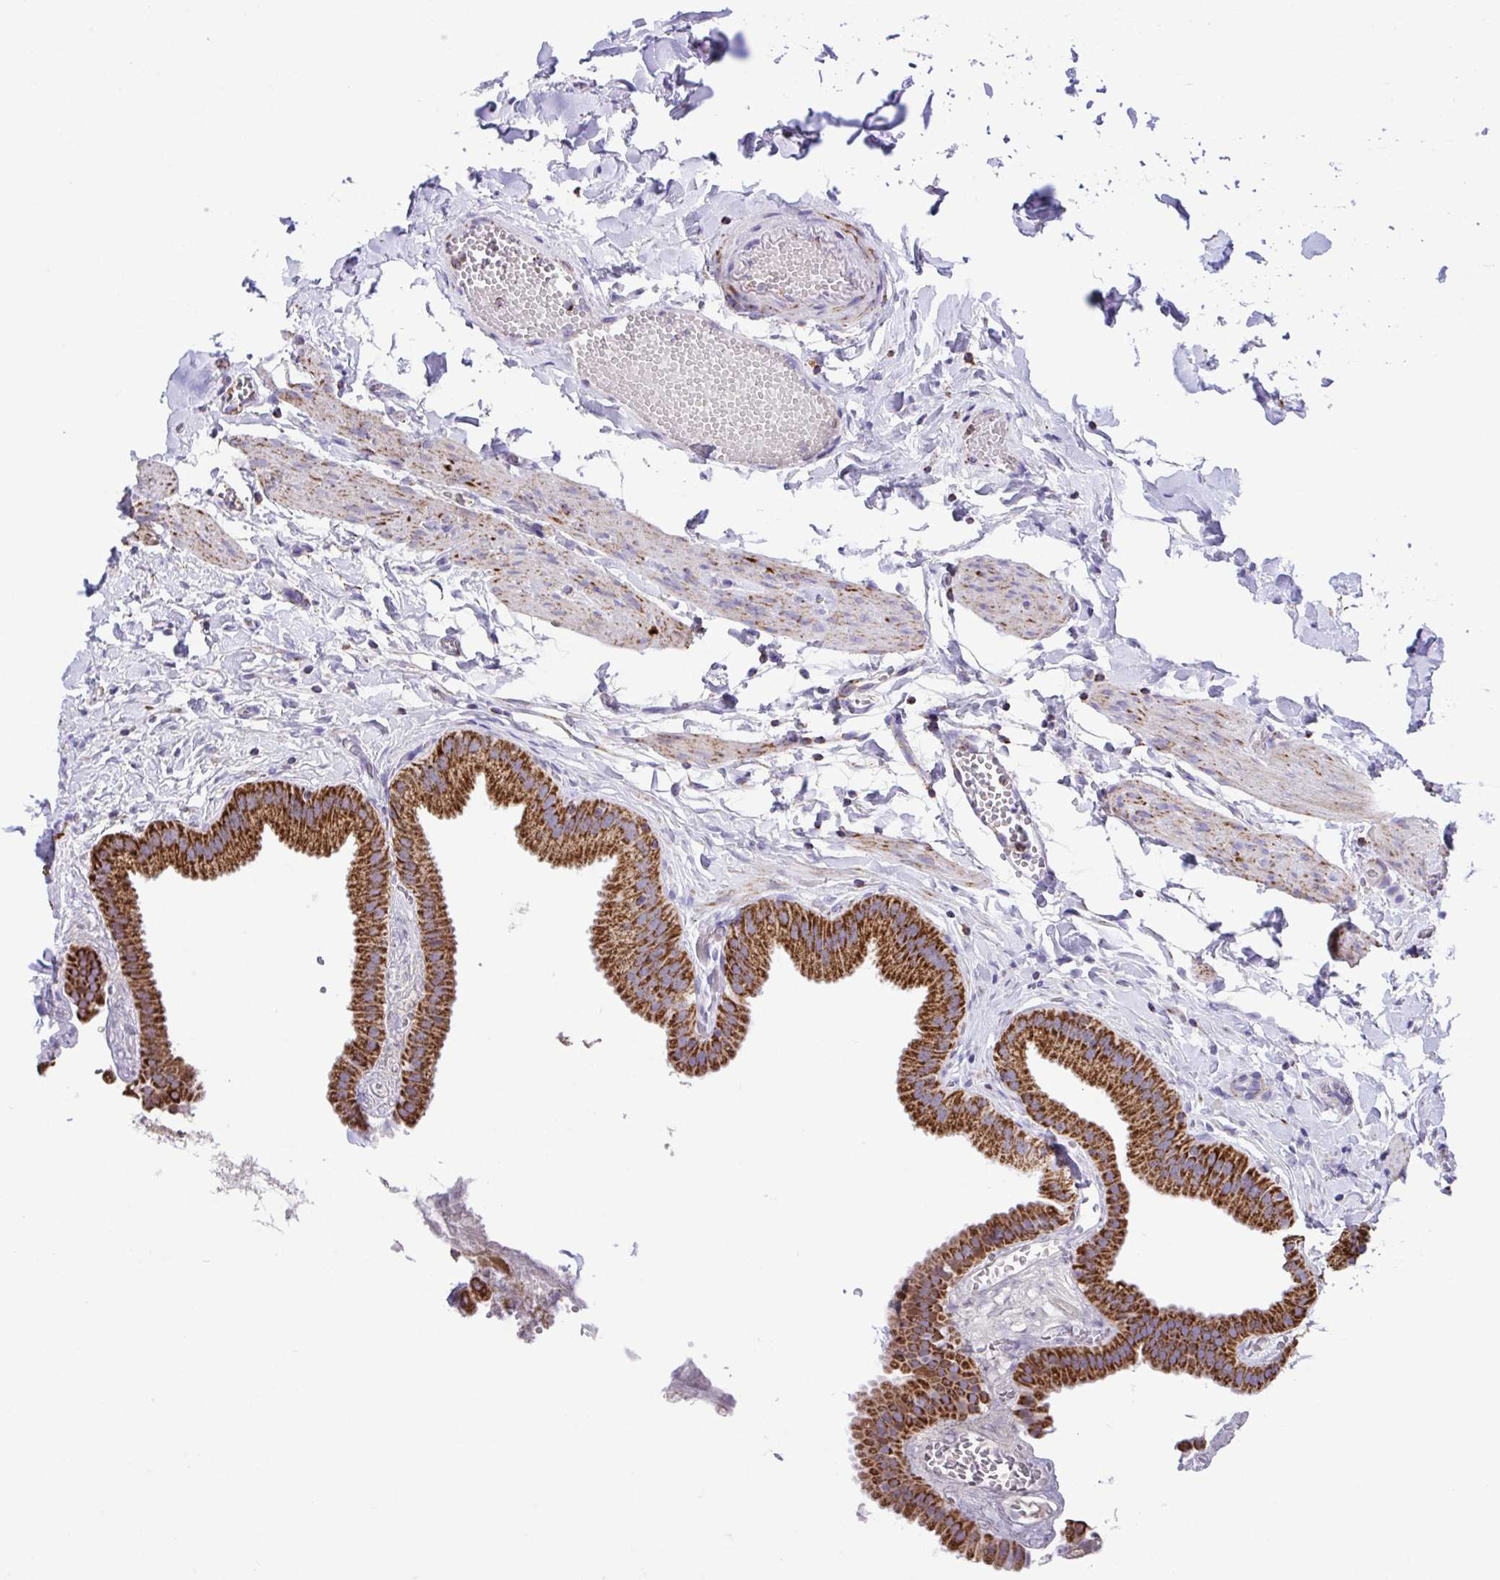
{"staining": {"intensity": "strong", "quantity": ">75%", "location": "cytoplasmic/membranous"}, "tissue": "gallbladder", "cell_type": "Glandular cells", "image_type": "normal", "snomed": [{"axis": "morphology", "description": "Normal tissue, NOS"}, {"axis": "topography", "description": "Gallbladder"}], "caption": "This photomicrograph shows benign gallbladder stained with immunohistochemistry to label a protein in brown. The cytoplasmic/membranous of glandular cells show strong positivity for the protein. Nuclei are counter-stained blue.", "gene": "PCMTD2", "patient": {"sex": "female", "age": 63}}